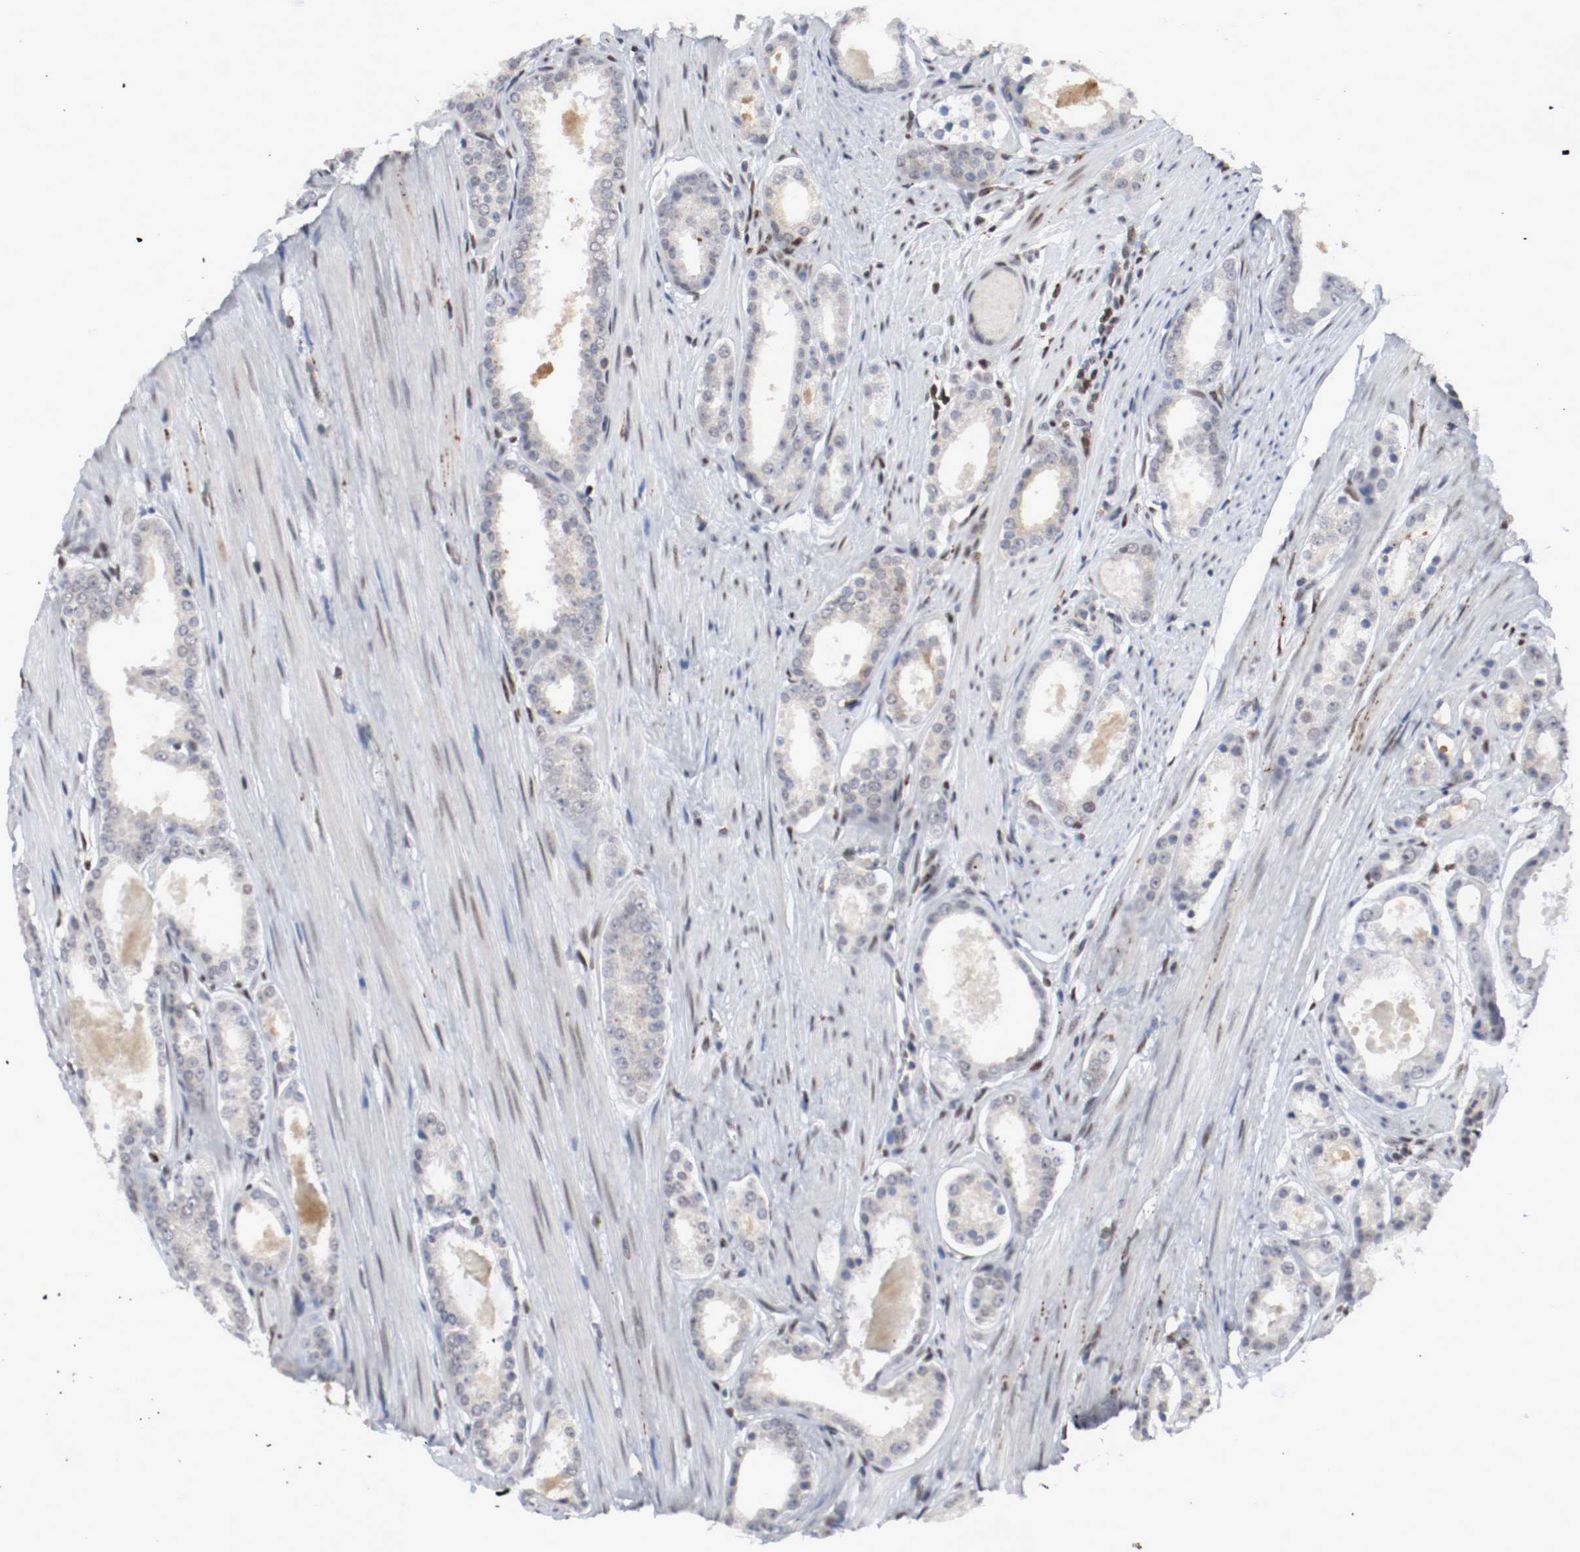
{"staining": {"intensity": "negative", "quantity": "none", "location": "none"}, "tissue": "prostate cancer", "cell_type": "Tumor cells", "image_type": "cancer", "snomed": [{"axis": "morphology", "description": "Adenocarcinoma, Low grade"}, {"axis": "topography", "description": "Prostate"}], "caption": "A micrograph of prostate low-grade adenocarcinoma stained for a protein shows no brown staining in tumor cells.", "gene": "JUND", "patient": {"sex": "male", "age": 57}}